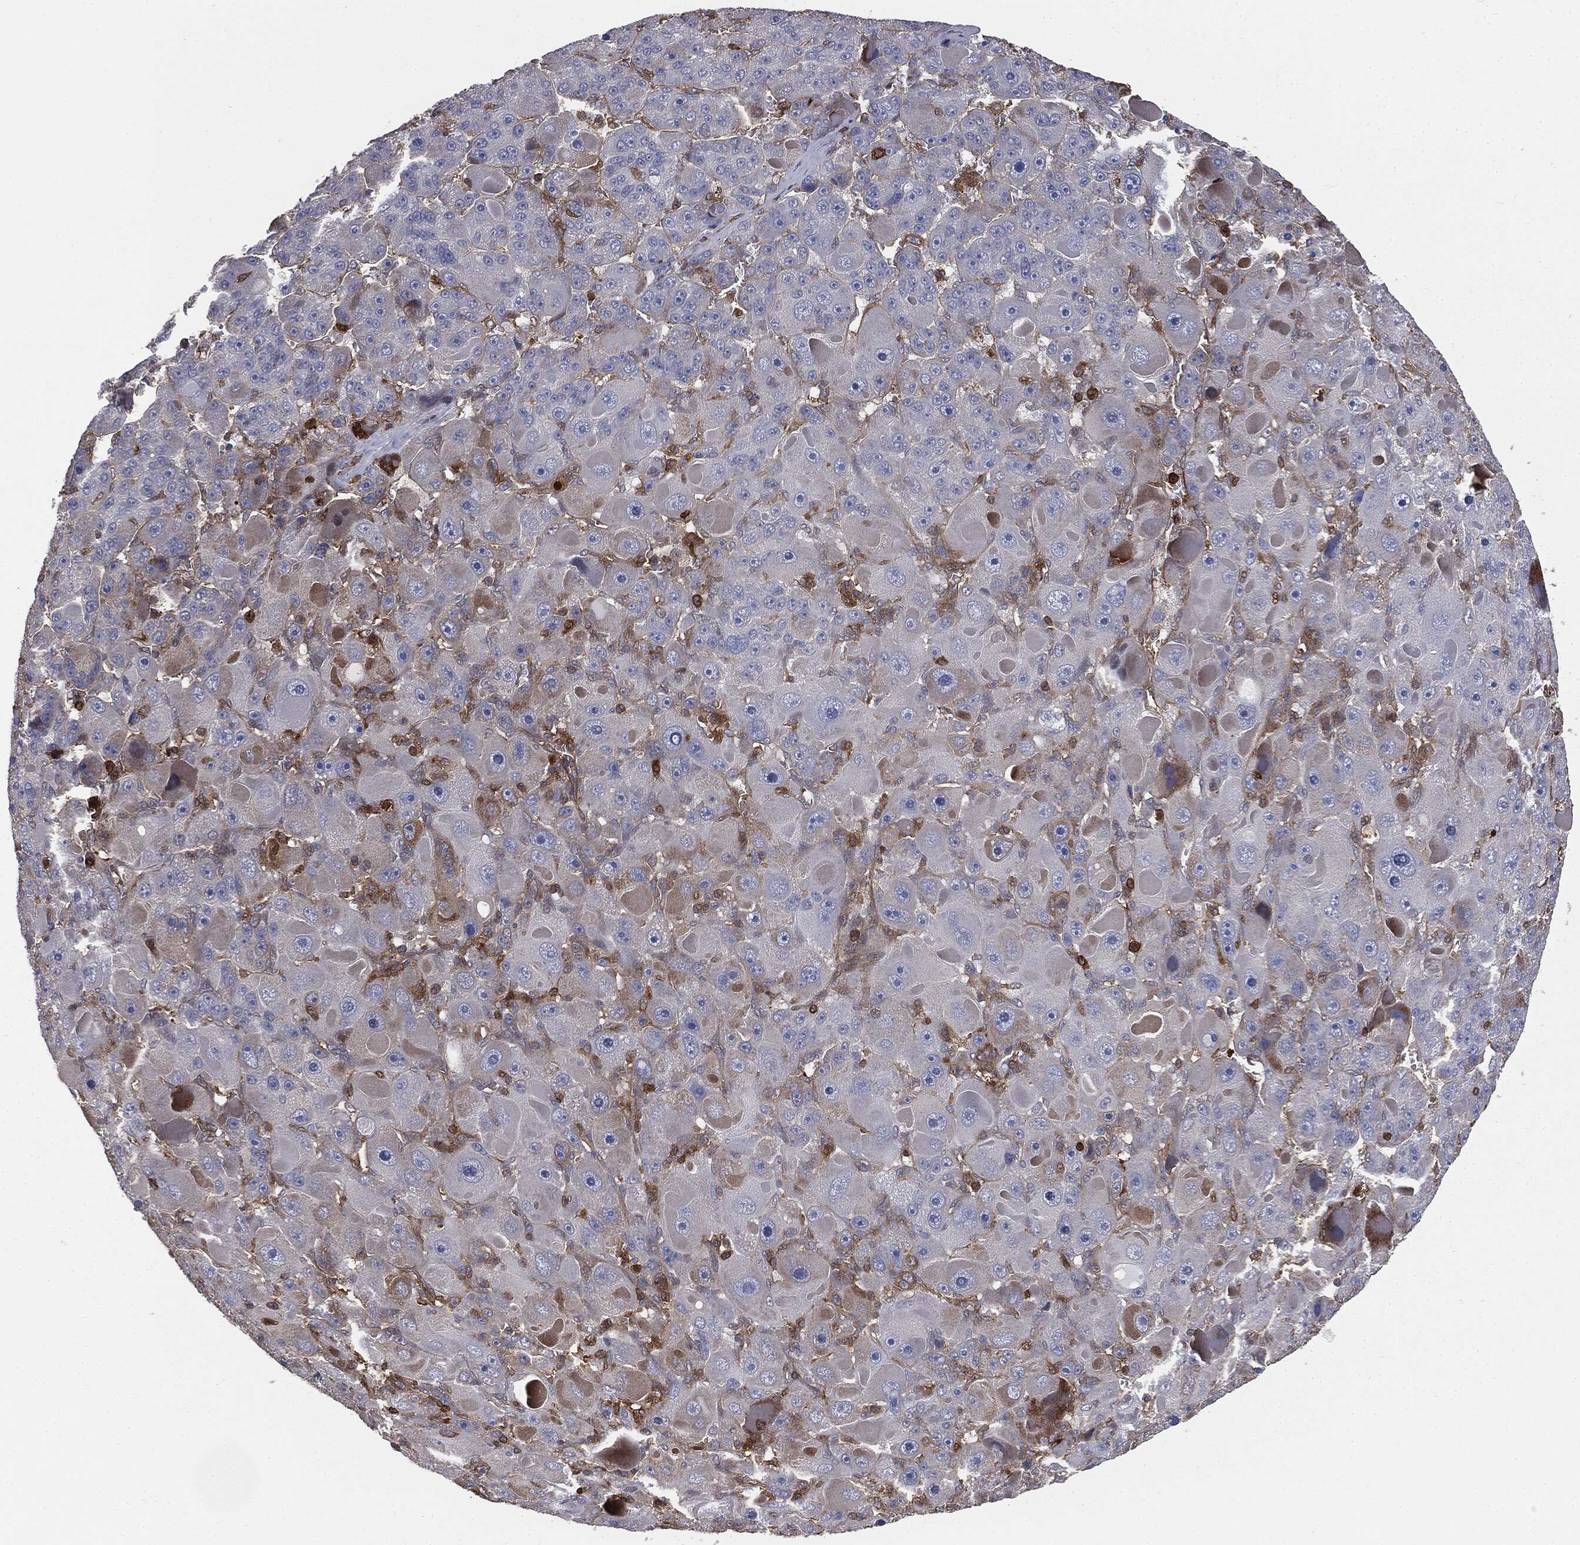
{"staining": {"intensity": "weak", "quantity": "<25%", "location": "cytoplasmic/membranous"}, "tissue": "liver cancer", "cell_type": "Tumor cells", "image_type": "cancer", "snomed": [{"axis": "morphology", "description": "Carcinoma, Hepatocellular, NOS"}, {"axis": "topography", "description": "Liver"}], "caption": "A high-resolution histopathology image shows immunohistochemistry staining of hepatocellular carcinoma (liver), which demonstrates no significant expression in tumor cells.", "gene": "GNB5", "patient": {"sex": "male", "age": 76}}